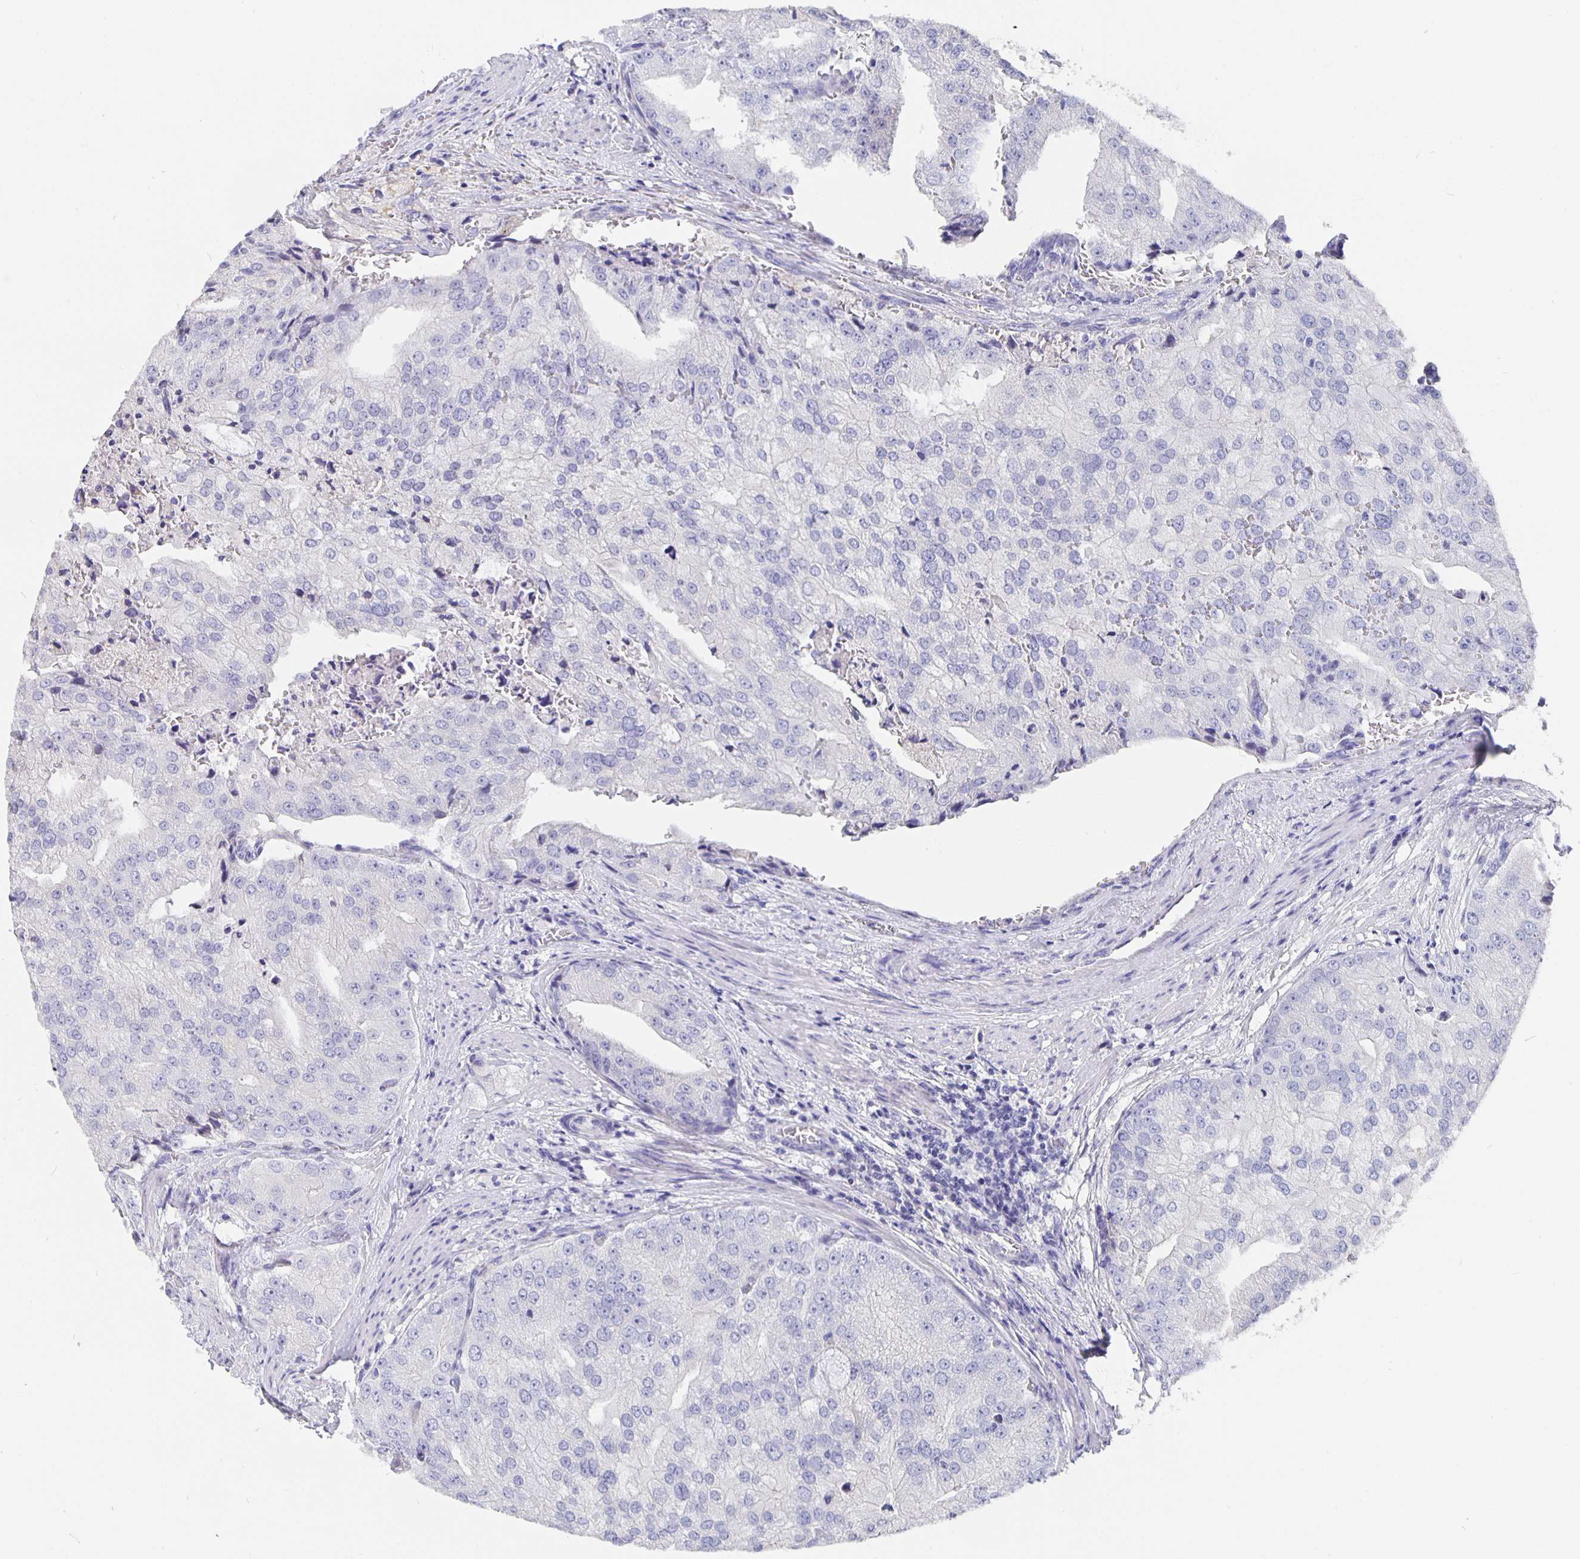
{"staining": {"intensity": "negative", "quantity": "none", "location": "none"}, "tissue": "prostate cancer", "cell_type": "Tumor cells", "image_type": "cancer", "snomed": [{"axis": "morphology", "description": "Adenocarcinoma, High grade"}, {"axis": "topography", "description": "Prostate"}], "caption": "Tumor cells are negative for brown protein staining in prostate high-grade adenocarcinoma. (Brightfield microscopy of DAB IHC at high magnification).", "gene": "CFAP74", "patient": {"sex": "male", "age": 70}}